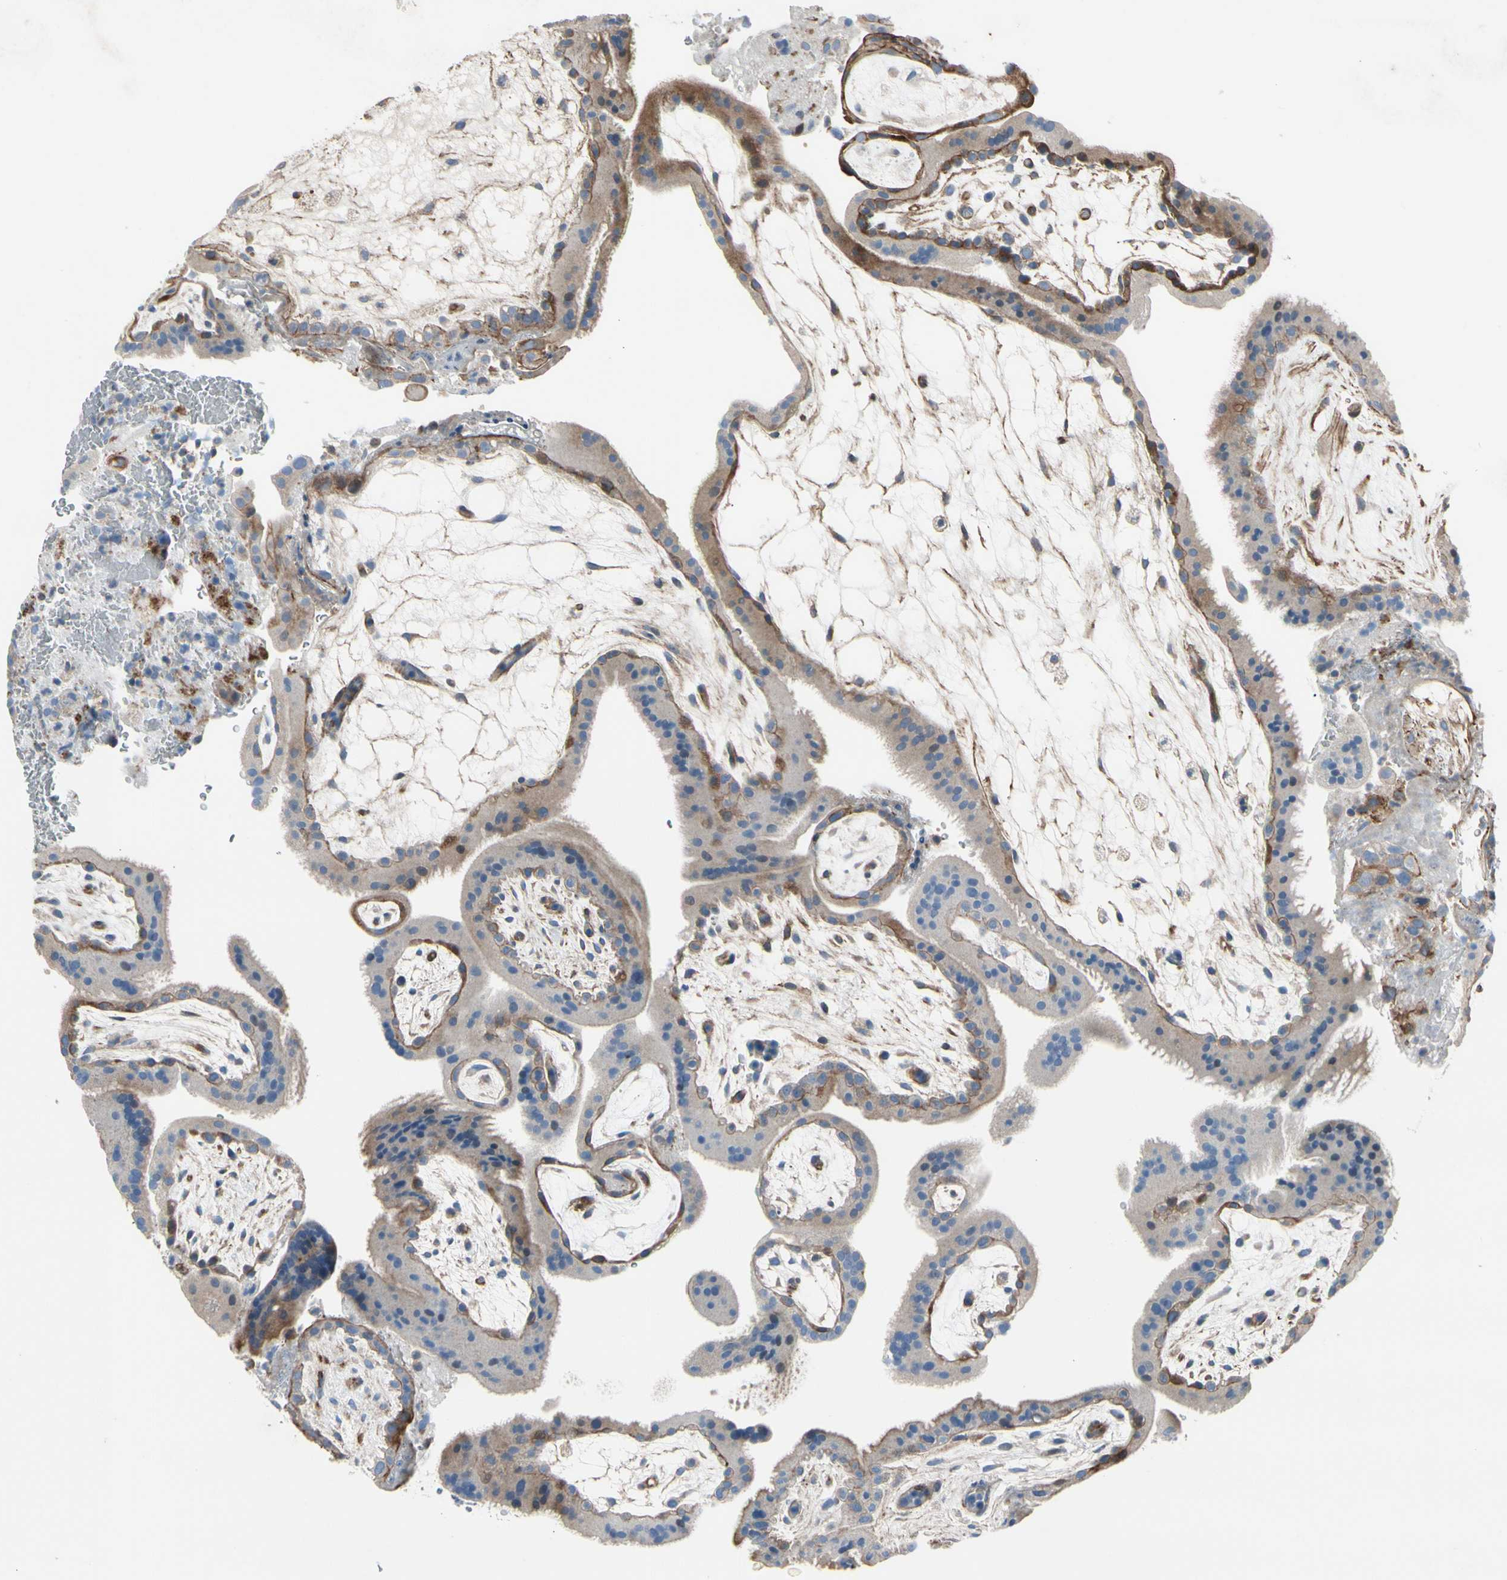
{"staining": {"intensity": "moderate", "quantity": "<25%", "location": "cytoplasmic/membranous"}, "tissue": "placenta", "cell_type": "Trophoblastic cells", "image_type": "normal", "snomed": [{"axis": "morphology", "description": "Normal tissue, NOS"}, {"axis": "topography", "description": "Placenta"}], "caption": "Brown immunohistochemical staining in unremarkable placenta demonstrates moderate cytoplasmic/membranous staining in approximately <25% of trophoblastic cells.", "gene": "TPM1", "patient": {"sex": "female", "age": 19}}